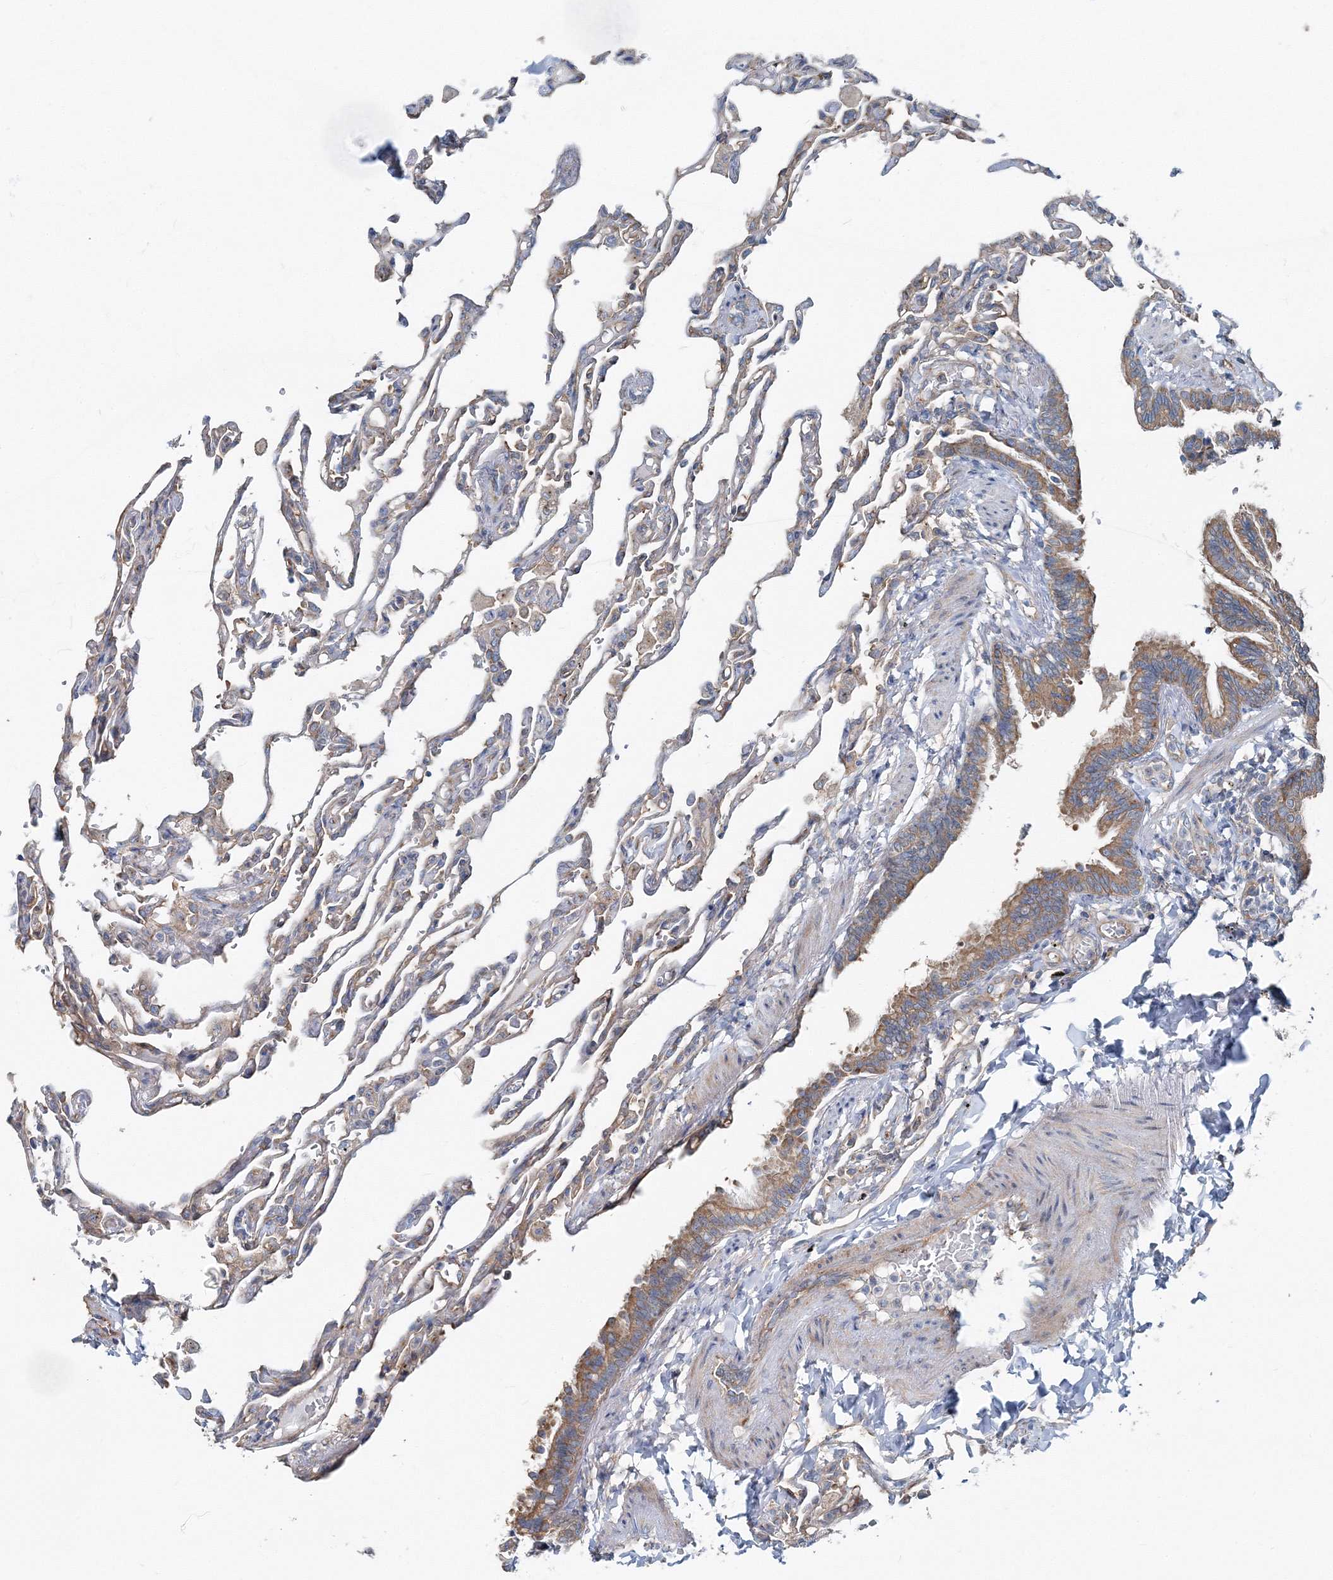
{"staining": {"intensity": "weak", "quantity": ">75%", "location": "cytoplasmic/membranous"}, "tissue": "lung", "cell_type": "Alveolar cells", "image_type": "normal", "snomed": [{"axis": "morphology", "description": "Normal tissue, NOS"}, {"axis": "topography", "description": "Lung"}], "caption": "Immunohistochemistry (IHC) (DAB (3,3'-diaminobenzidine)) staining of unremarkable lung reveals weak cytoplasmic/membranous protein expression in approximately >75% of alveolar cells.", "gene": "MPHOSPH9", "patient": {"sex": "male", "age": 21}}